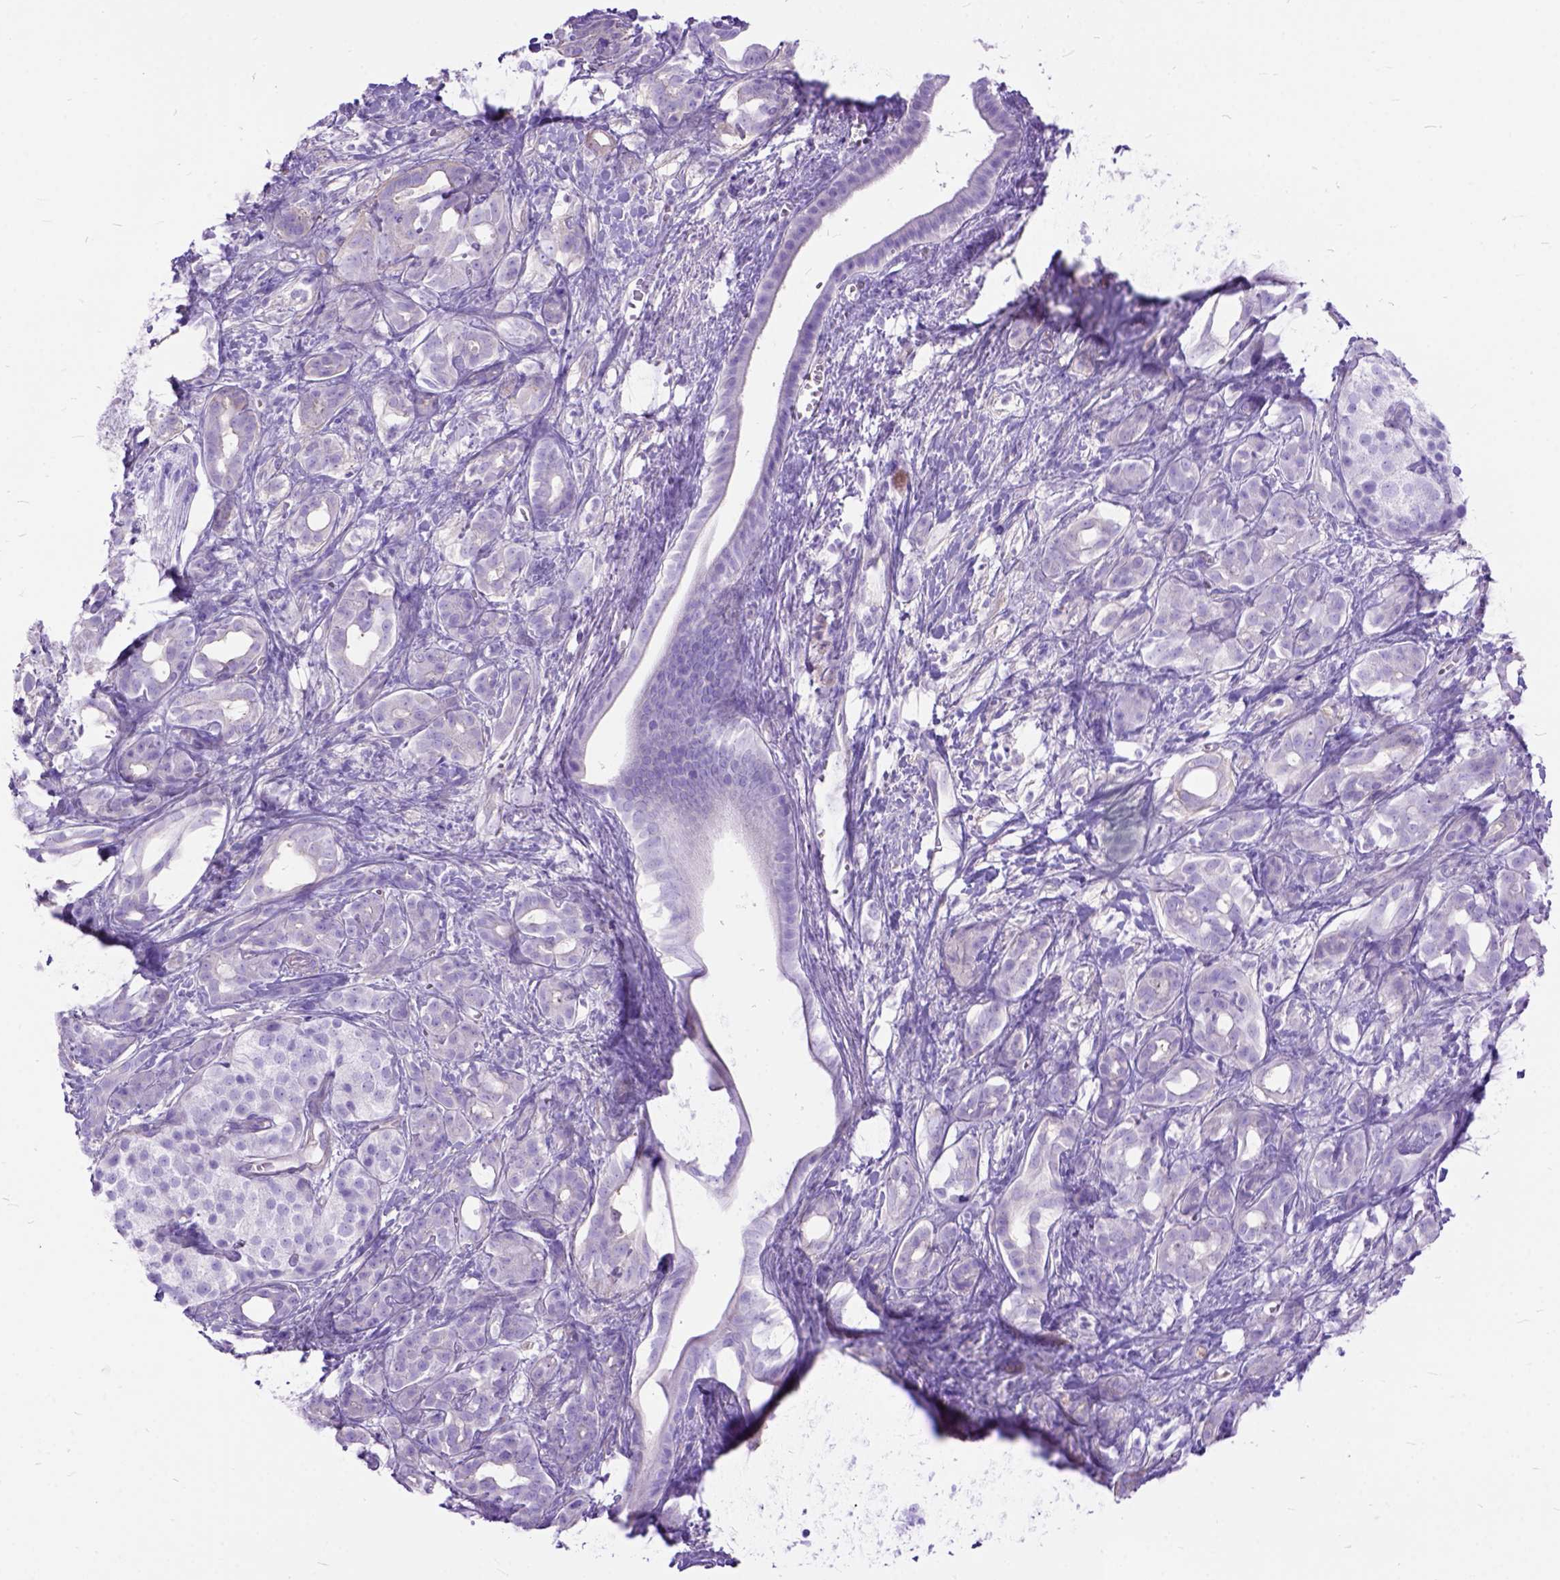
{"staining": {"intensity": "negative", "quantity": "none", "location": "none"}, "tissue": "pancreatic cancer", "cell_type": "Tumor cells", "image_type": "cancer", "snomed": [{"axis": "morphology", "description": "Adenocarcinoma, NOS"}, {"axis": "topography", "description": "Pancreas"}], "caption": "The micrograph displays no significant positivity in tumor cells of pancreatic adenocarcinoma.", "gene": "ARL9", "patient": {"sex": "male", "age": 61}}